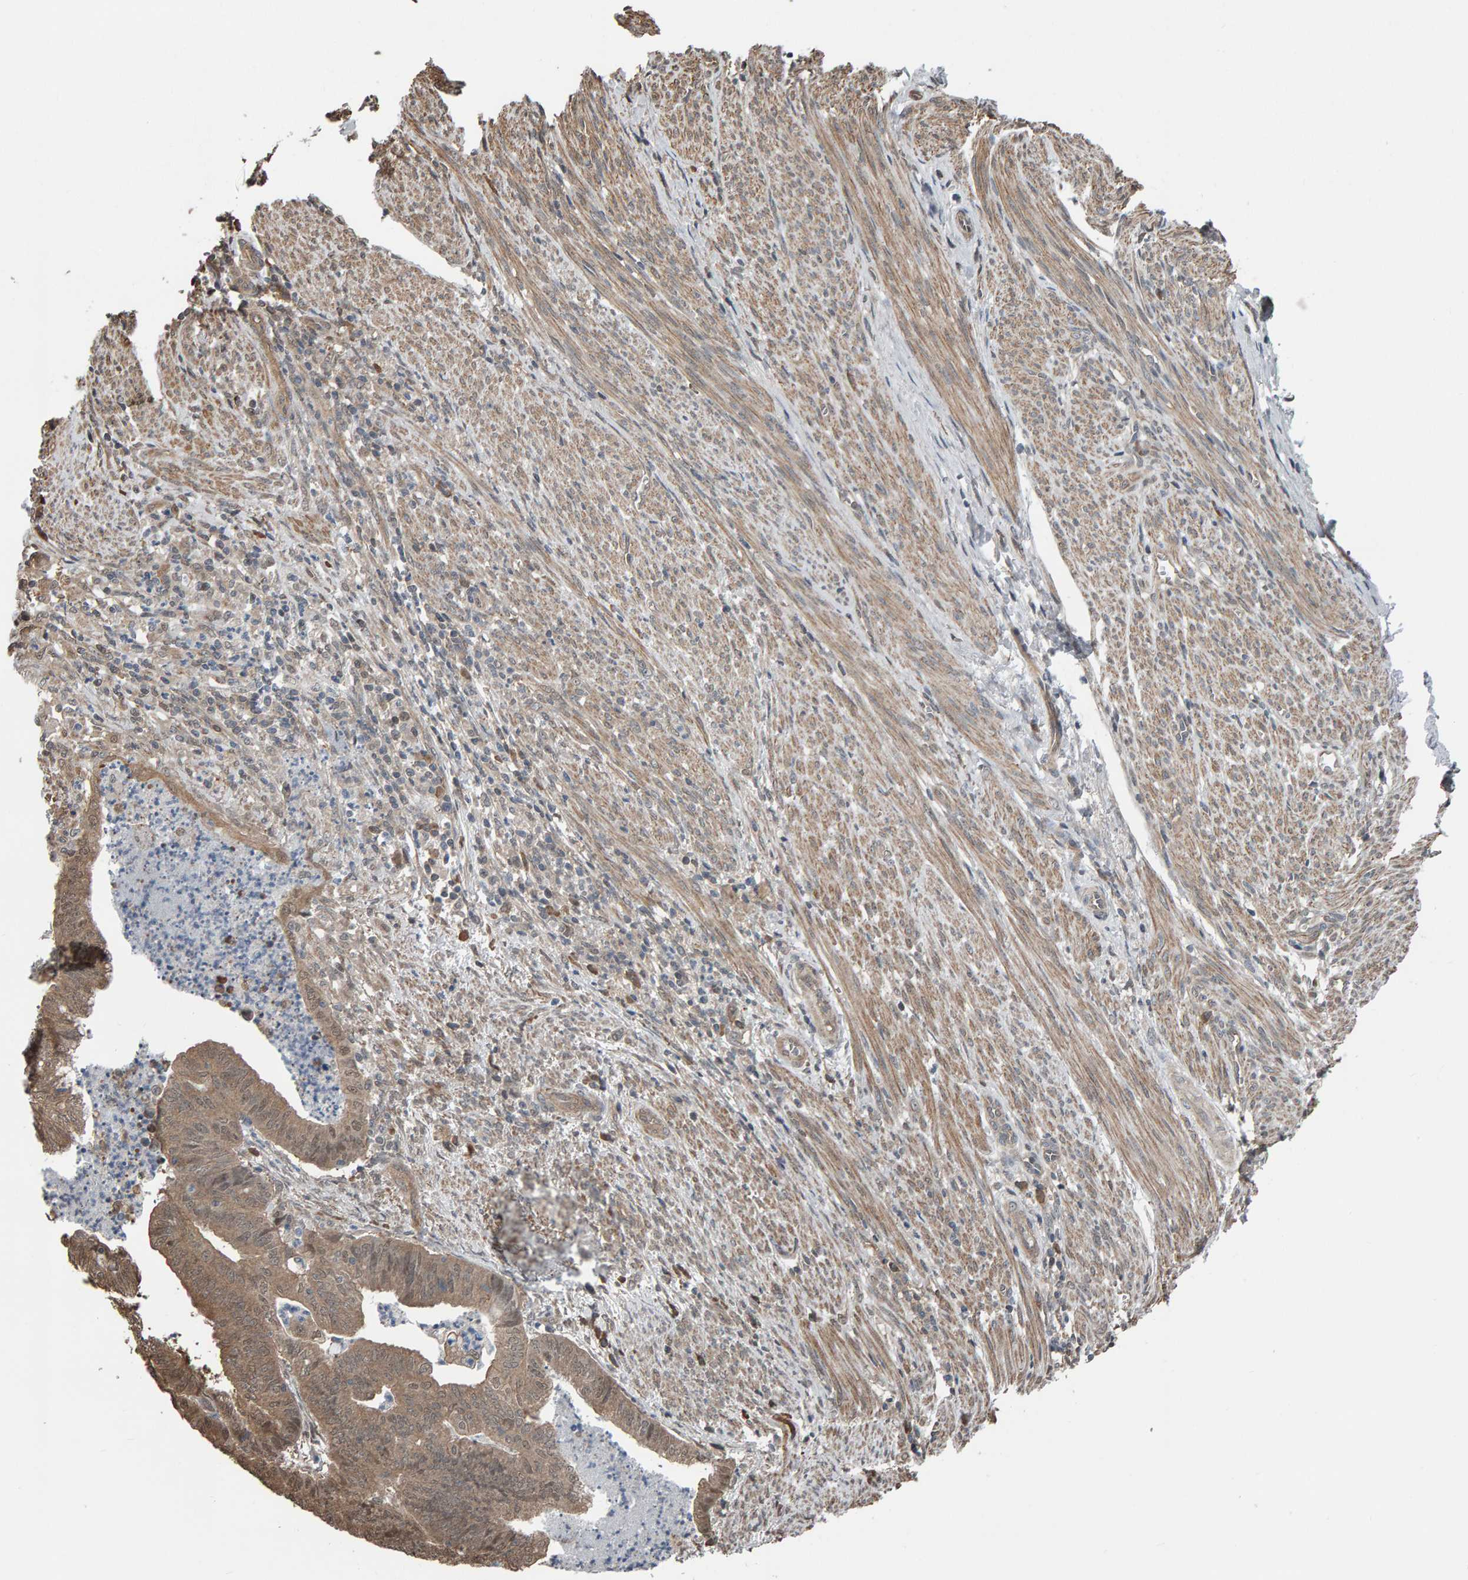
{"staining": {"intensity": "weak", "quantity": ">75%", "location": "cytoplasmic/membranous"}, "tissue": "endometrial cancer", "cell_type": "Tumor cells", "image_type": "cancer", "snomed": [{"axis": "morphology", "description": "Polyp, NOS"}, {"axis": "morphology", "description": "Adenocarcinoma, NOS"}, {"axis": "morphology", "description": "Adenoma, NOS"}, {"axis": "topography", "description": "Endometrium"}], "caption": "Approximately >75% of tumor cells in endometrial cancer display weak cytoplasmic/membranous protein positivity as visualized by brown immunohistochemical staining.", "gene": "COASY", "patient": {"sex": "female", "age": 79}}